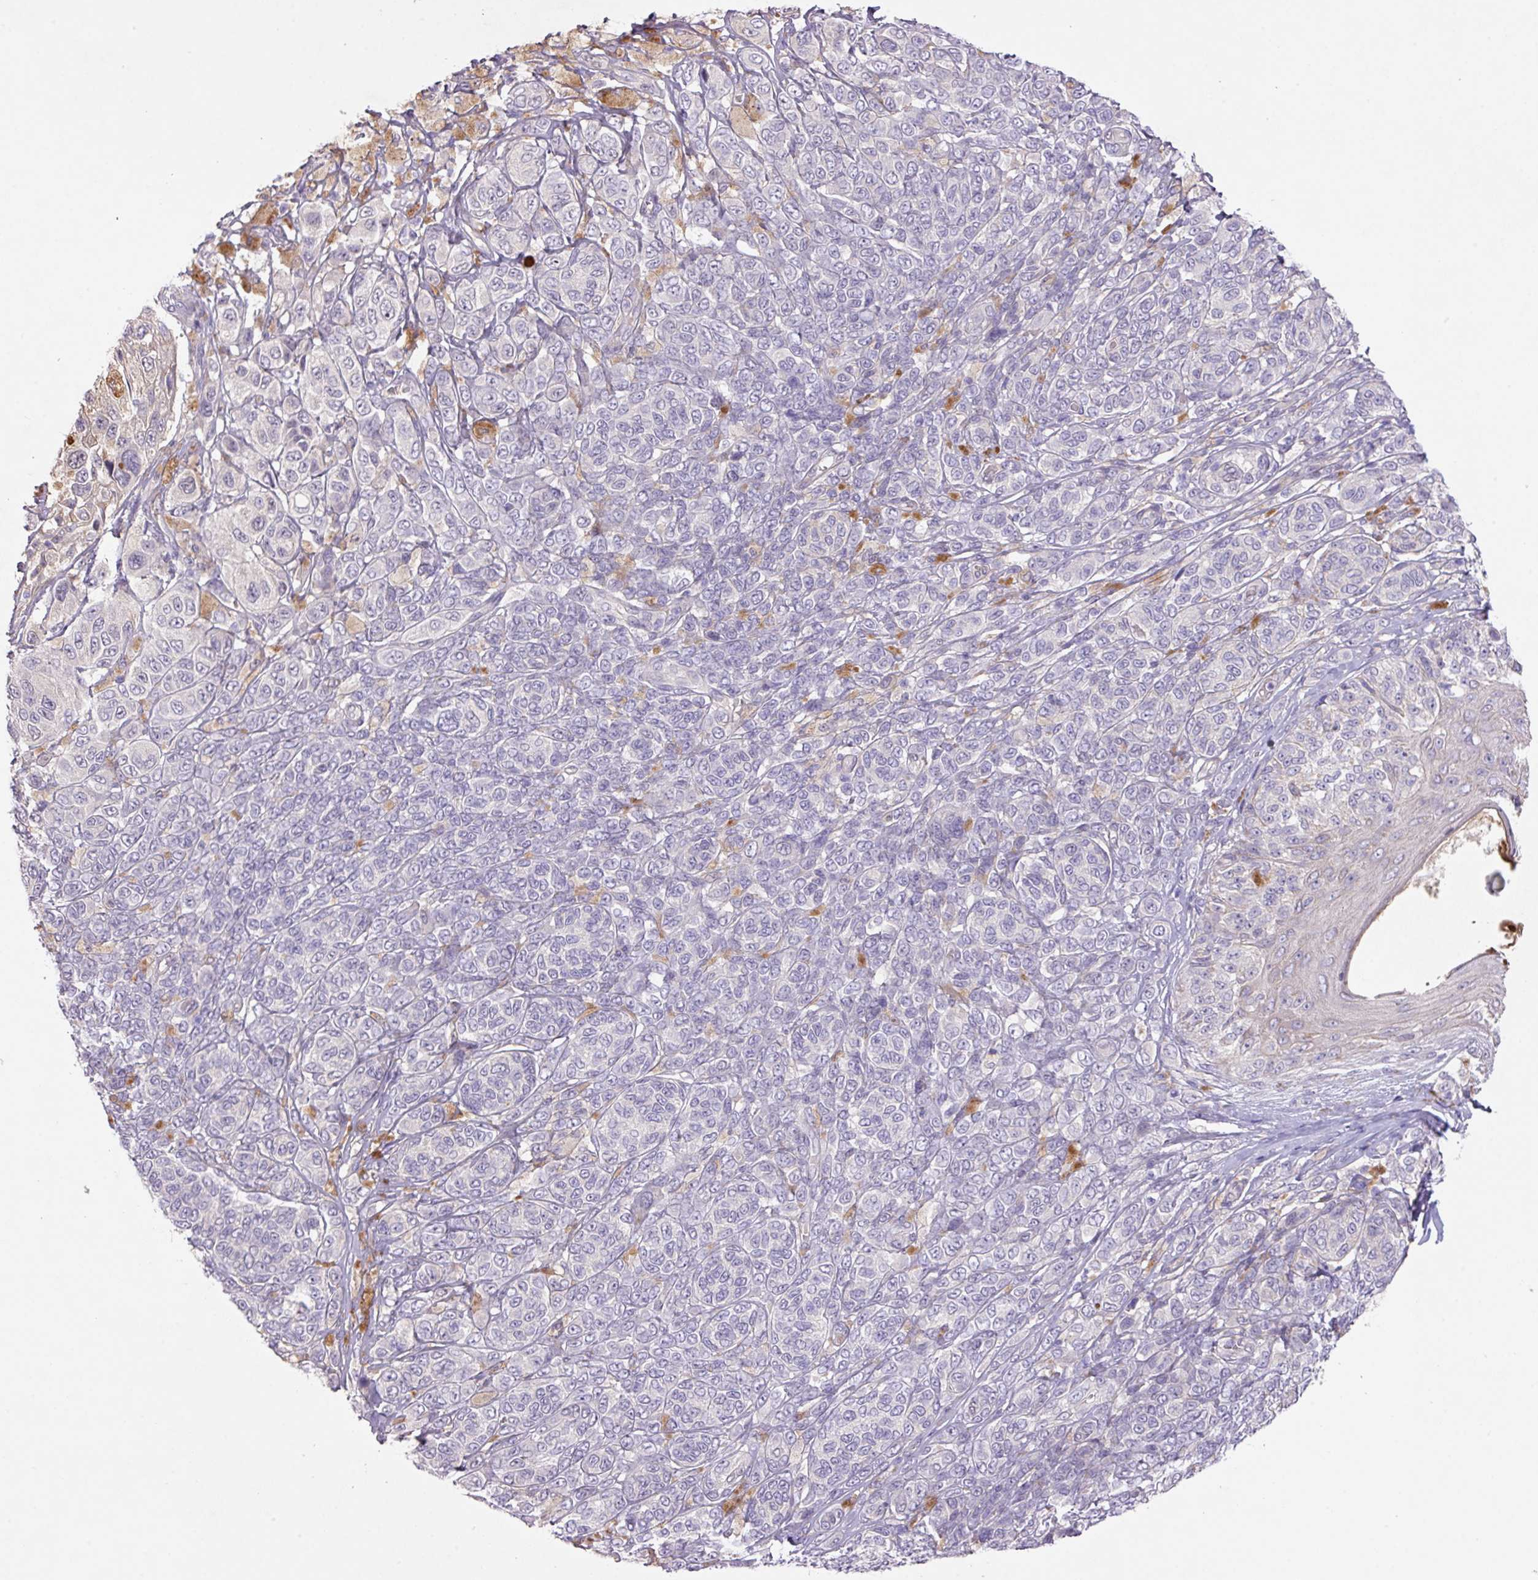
{"staining": {"intensity": "negative", "quantity": "none", "location": "none"}, "tissue": "melanoma", "cell_type": "Tumor cells", "image_type": "cancer", "snomed": [{"axis": "morphology", "description": "Malignant melanoma, NOS"}, {"axis": "topography", "description": "Skin"}], "caption": "Malignant melanoma stained for a protein using immunohistochemistry (IHC) demonstrates no positivity tumor cells.", "gene": "PRADC1", "patient": {"sex": "male", "age": 42}}